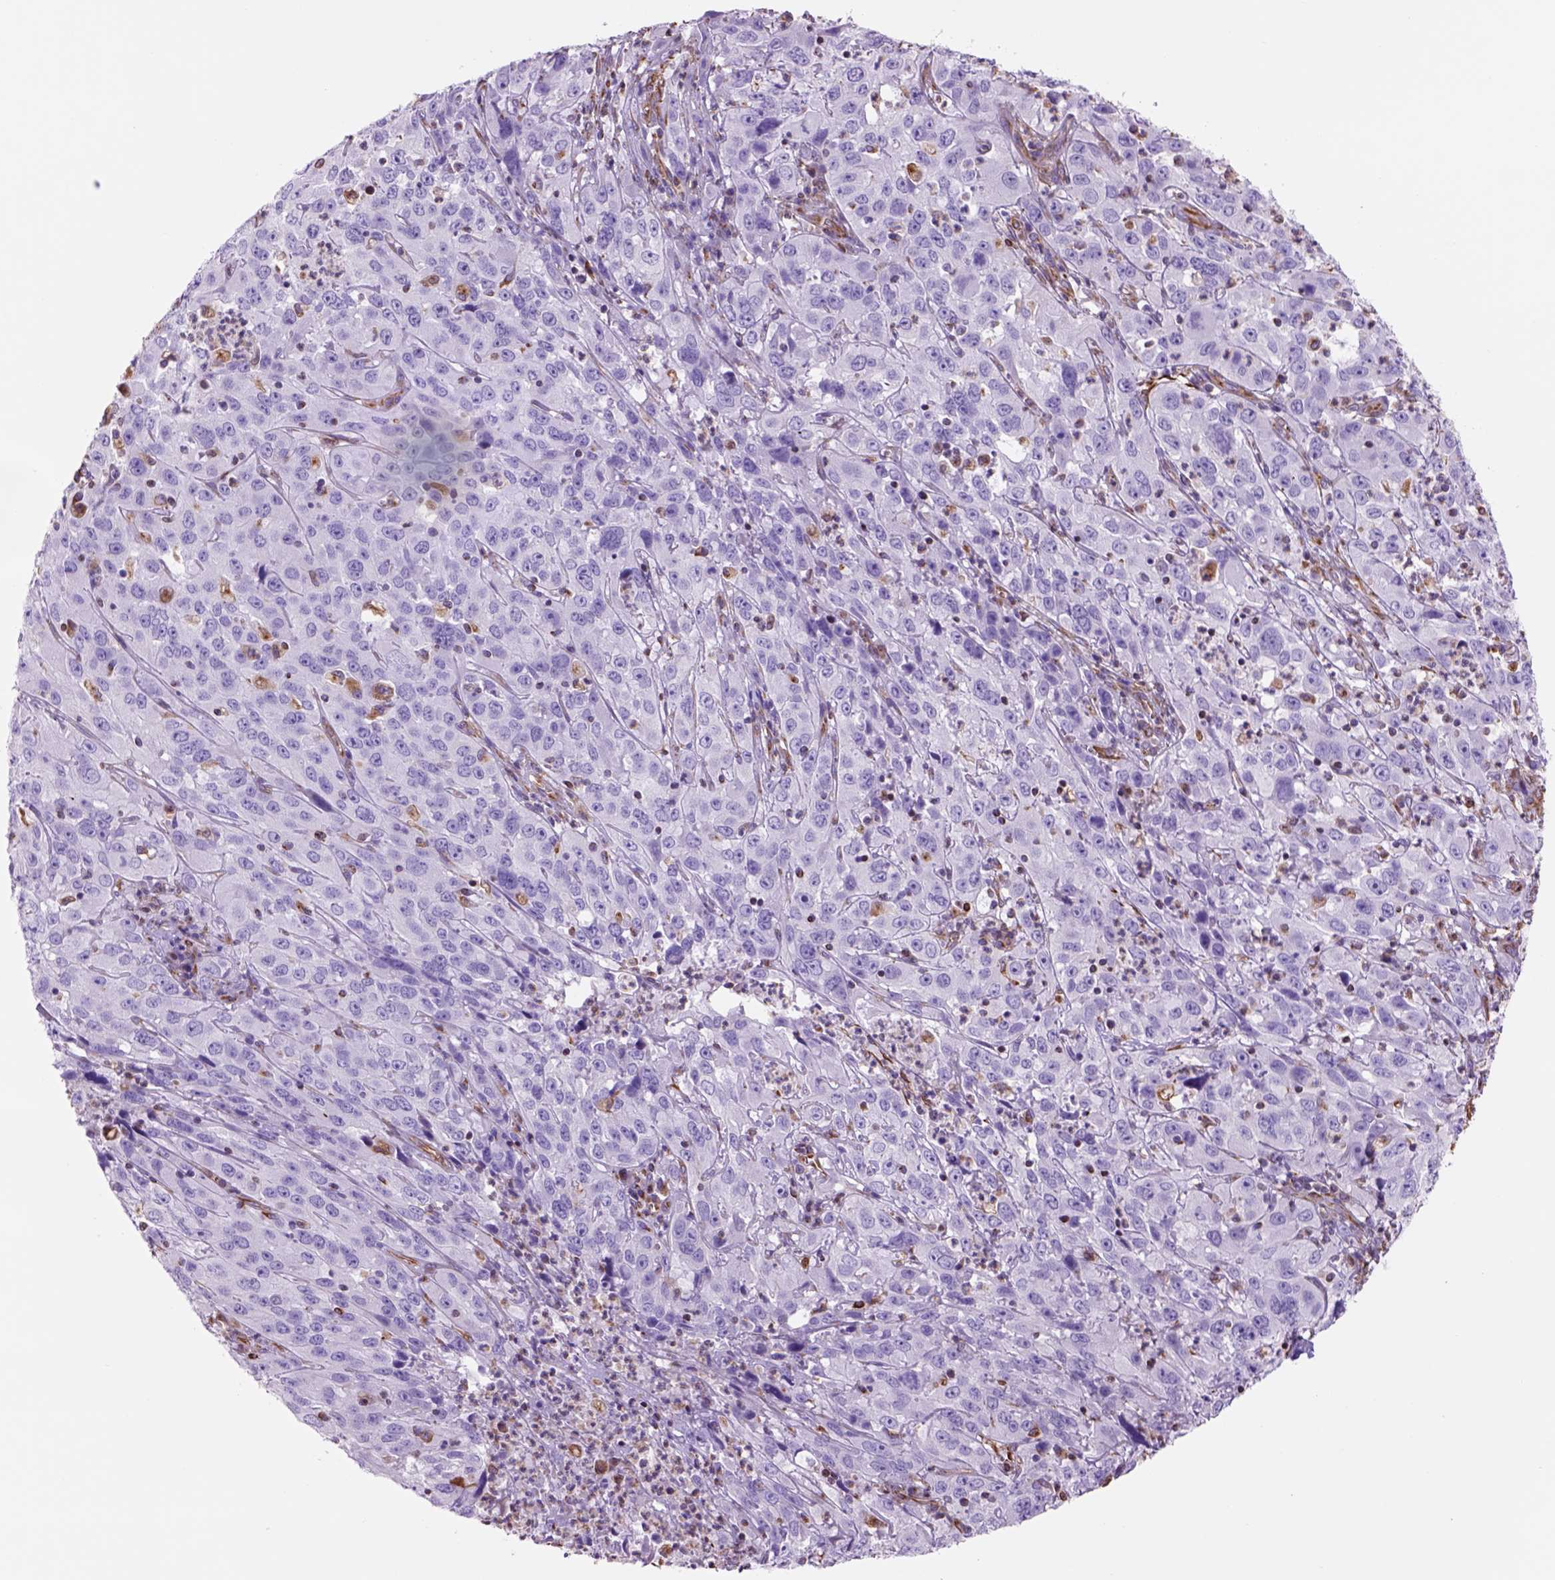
{"staining": {"intensity": "negative", "quantity": "none", "location": "none"}, "tissue": "cervical cancer", "cell_type": "Tumor cells", "image_type": "cancer", "snomed": [{"axis": "morphology", "description": "Squamous cell carcinoma, NOS"}, {"axis": "topography", "description": "Cervix"}], "caption": "Micrograph shows no protein expression in tumor cells of squamous cell carcinoma (cervical) tissue.", "gene": "ZZZ3", "patient": {"sex": "female", "age": 32}}